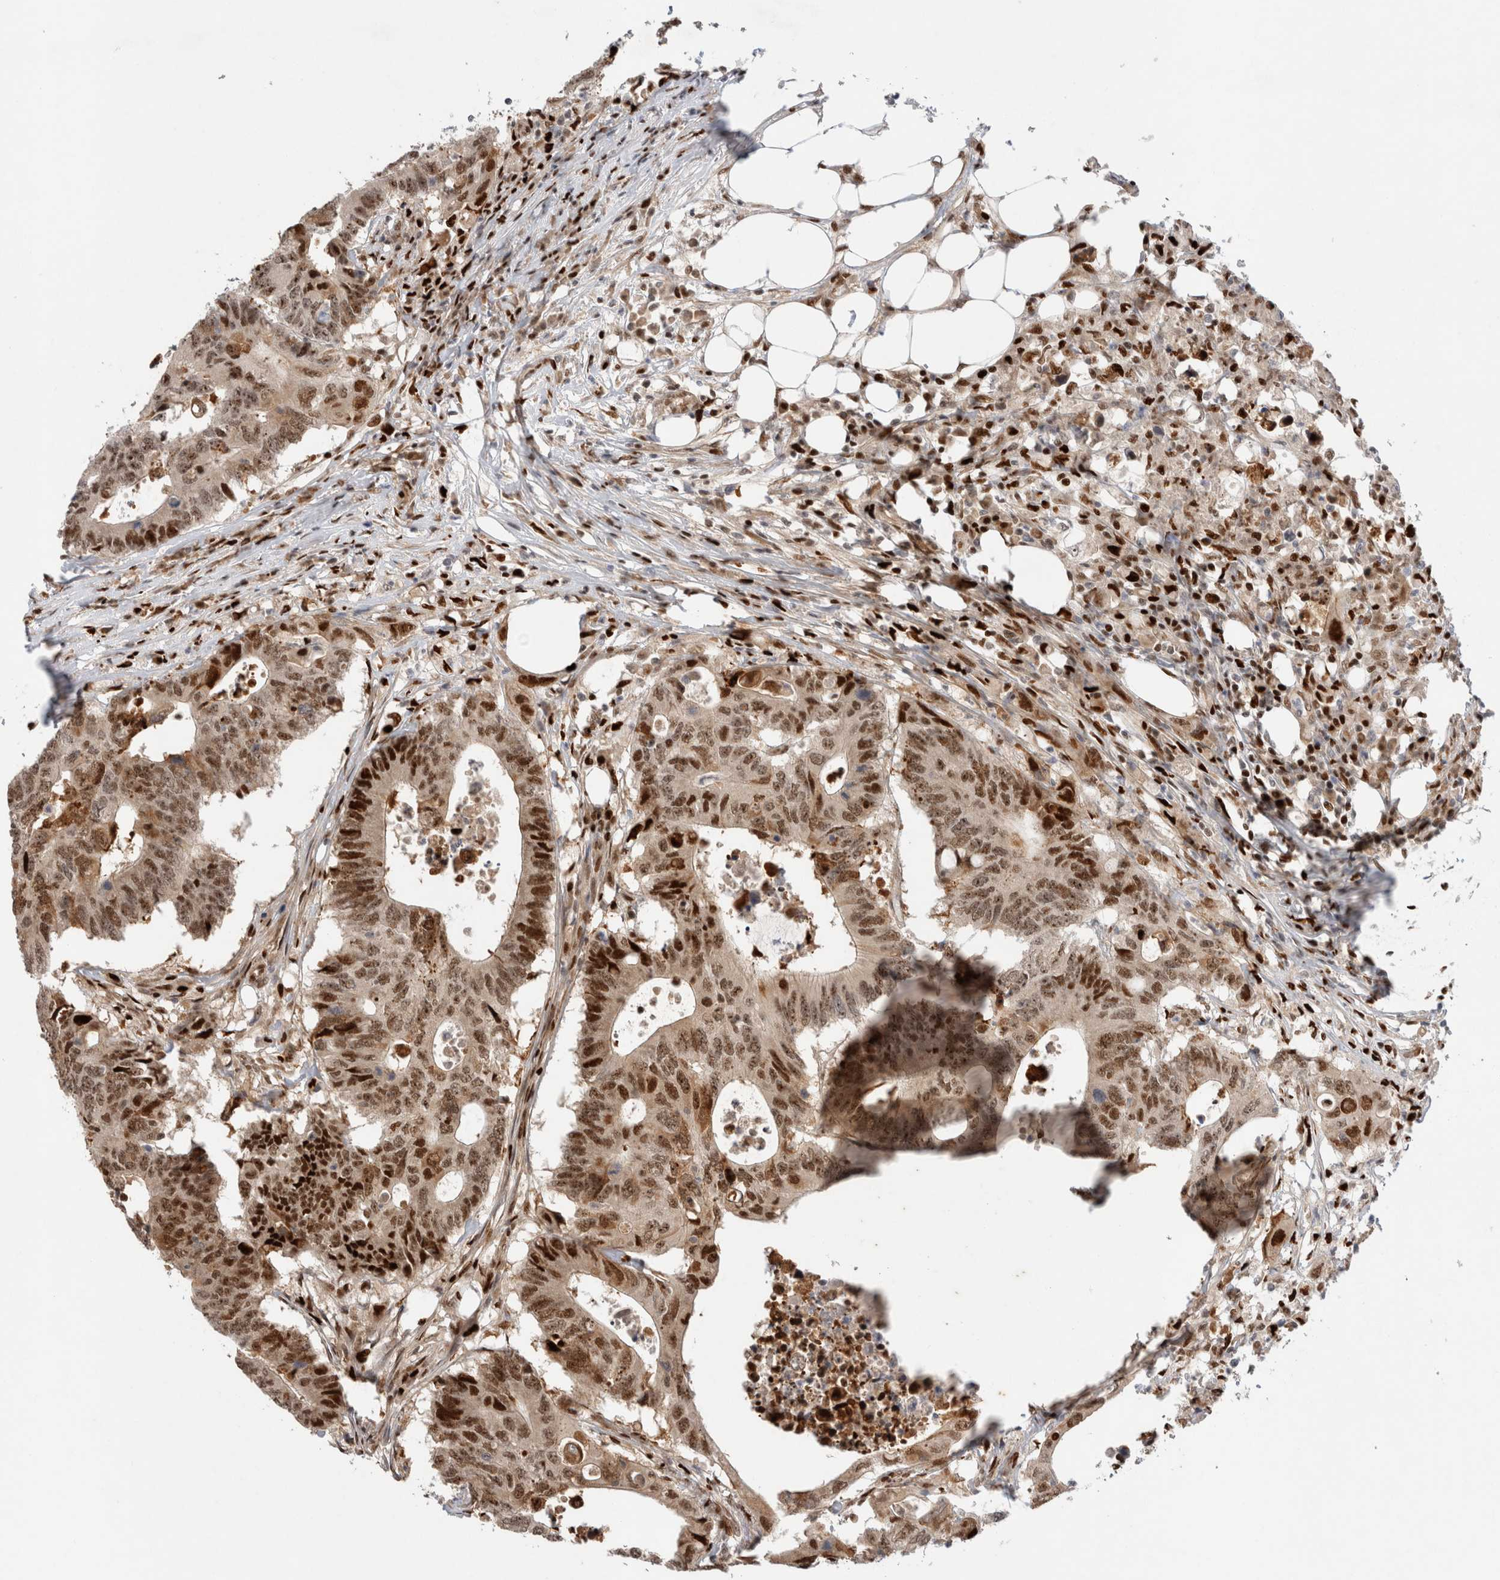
{"staining": {"intensity": "moderate", "quantity": ">75%", "location": "nuclear"}, "tissue": "colorectal cancer", "cell_type": "Tumor cells", "image_type": "cancer", "snomed": [{"axis": "morphology", "description": "Adenocarcinoma, NOS"}, {"axis": "topography", "description": "Colon"}], "caption": "Colorectal cancer (adenocarcinoma) was stained to show a protein in brown. There is medium levels of moderate nuclear expression in approximately >75% of tumor cells.", "gene": "TCF4", "patient": {"sex": "male", "age": 71}}